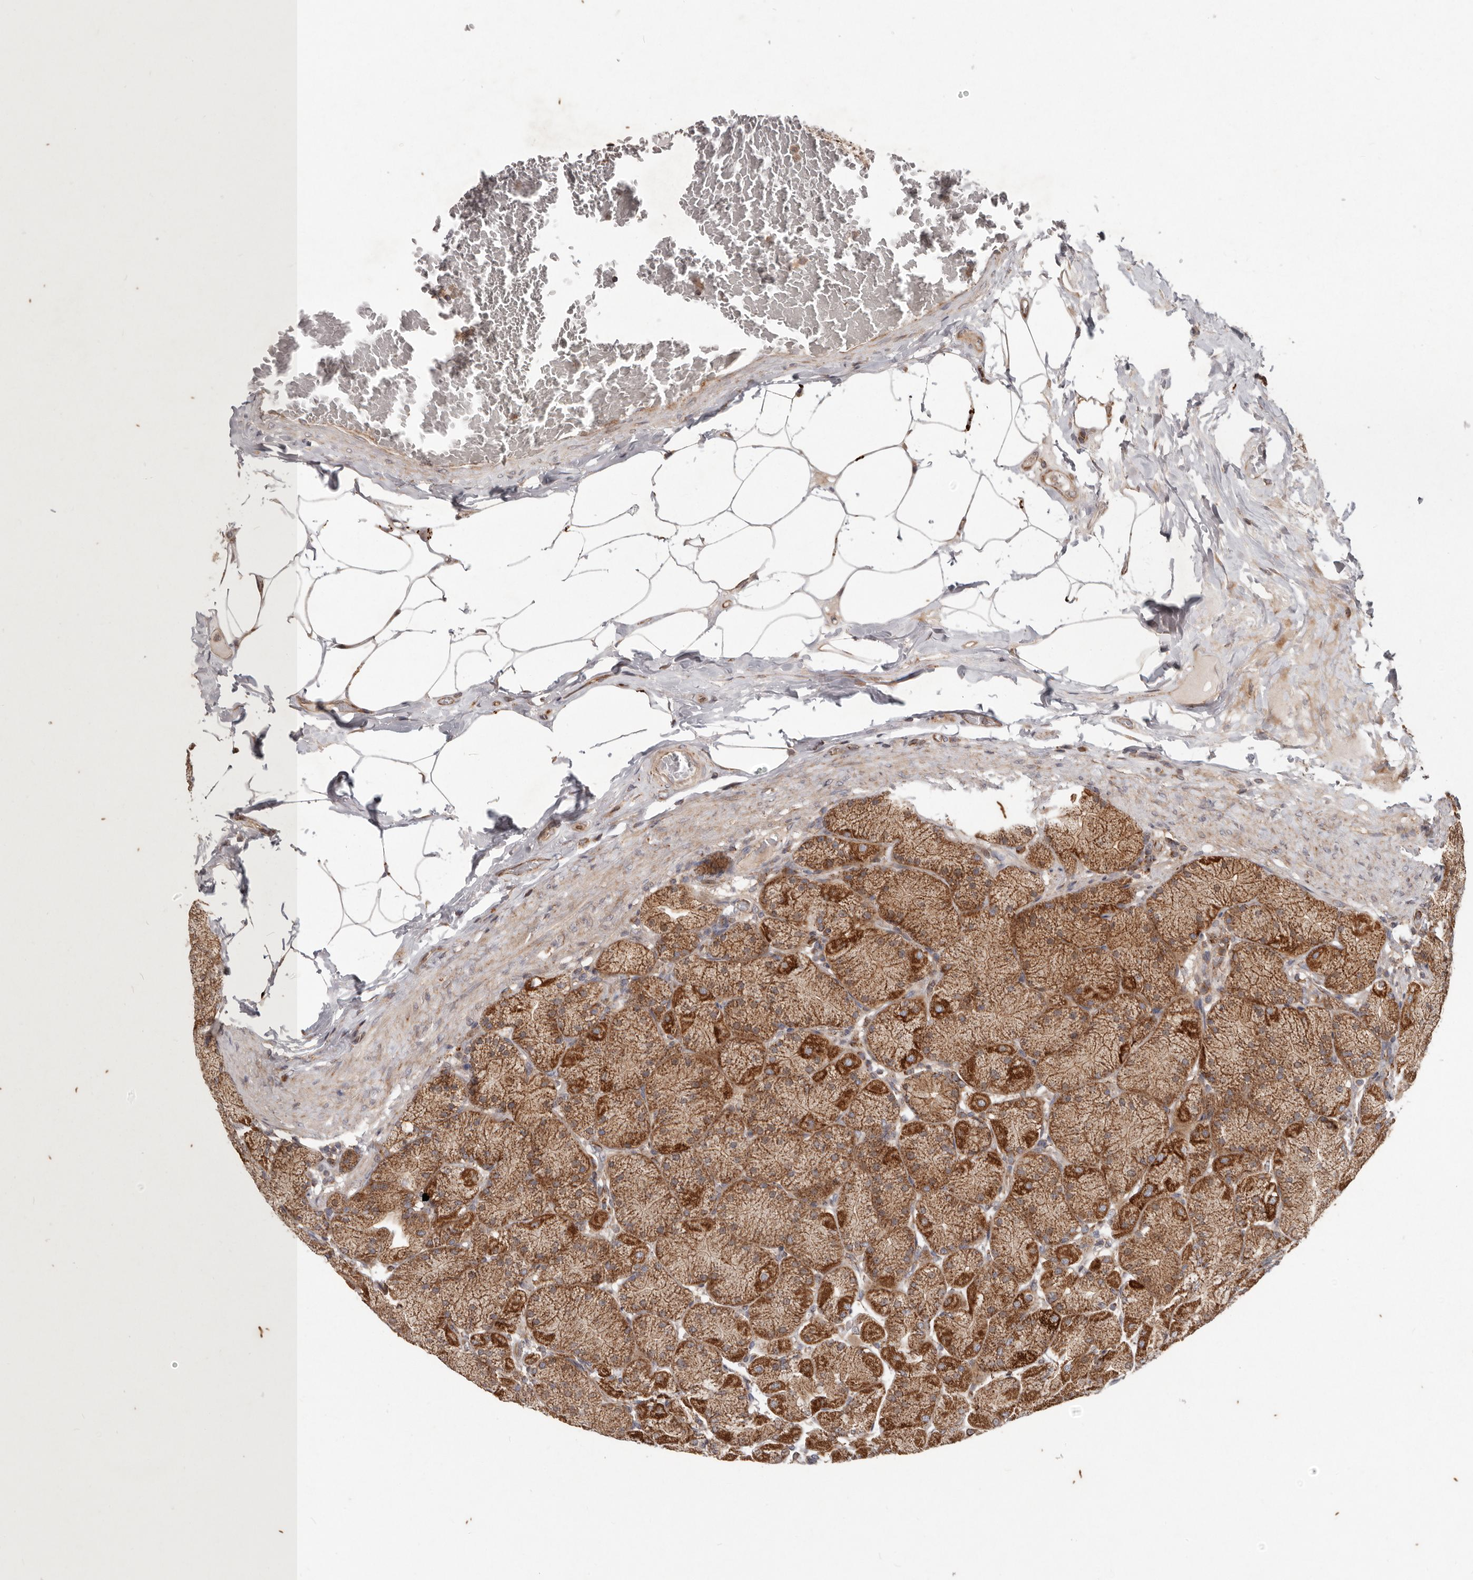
{"staining": {"intensity": "strong", "quantity": ">75%", "location": "cytoplasmic/membranous"}, "tissue": "stomach", "cell_type": "Glandular cells", "image_type": "normal", "snomed": [{"axis": "morphology", "description": "Normal tissue, NOS"}, {"axis": "topography", "description": "Stomach, upper"}], "caption": "The photomicrograph displays immunohistochemical staining of unremarkable stomach. There is strong cytoplasmic/membranous staining is identified in approximately >75% of glandular cells.", "gene": "MRPS10", "patient": {"sex": "female", "age": 56}}